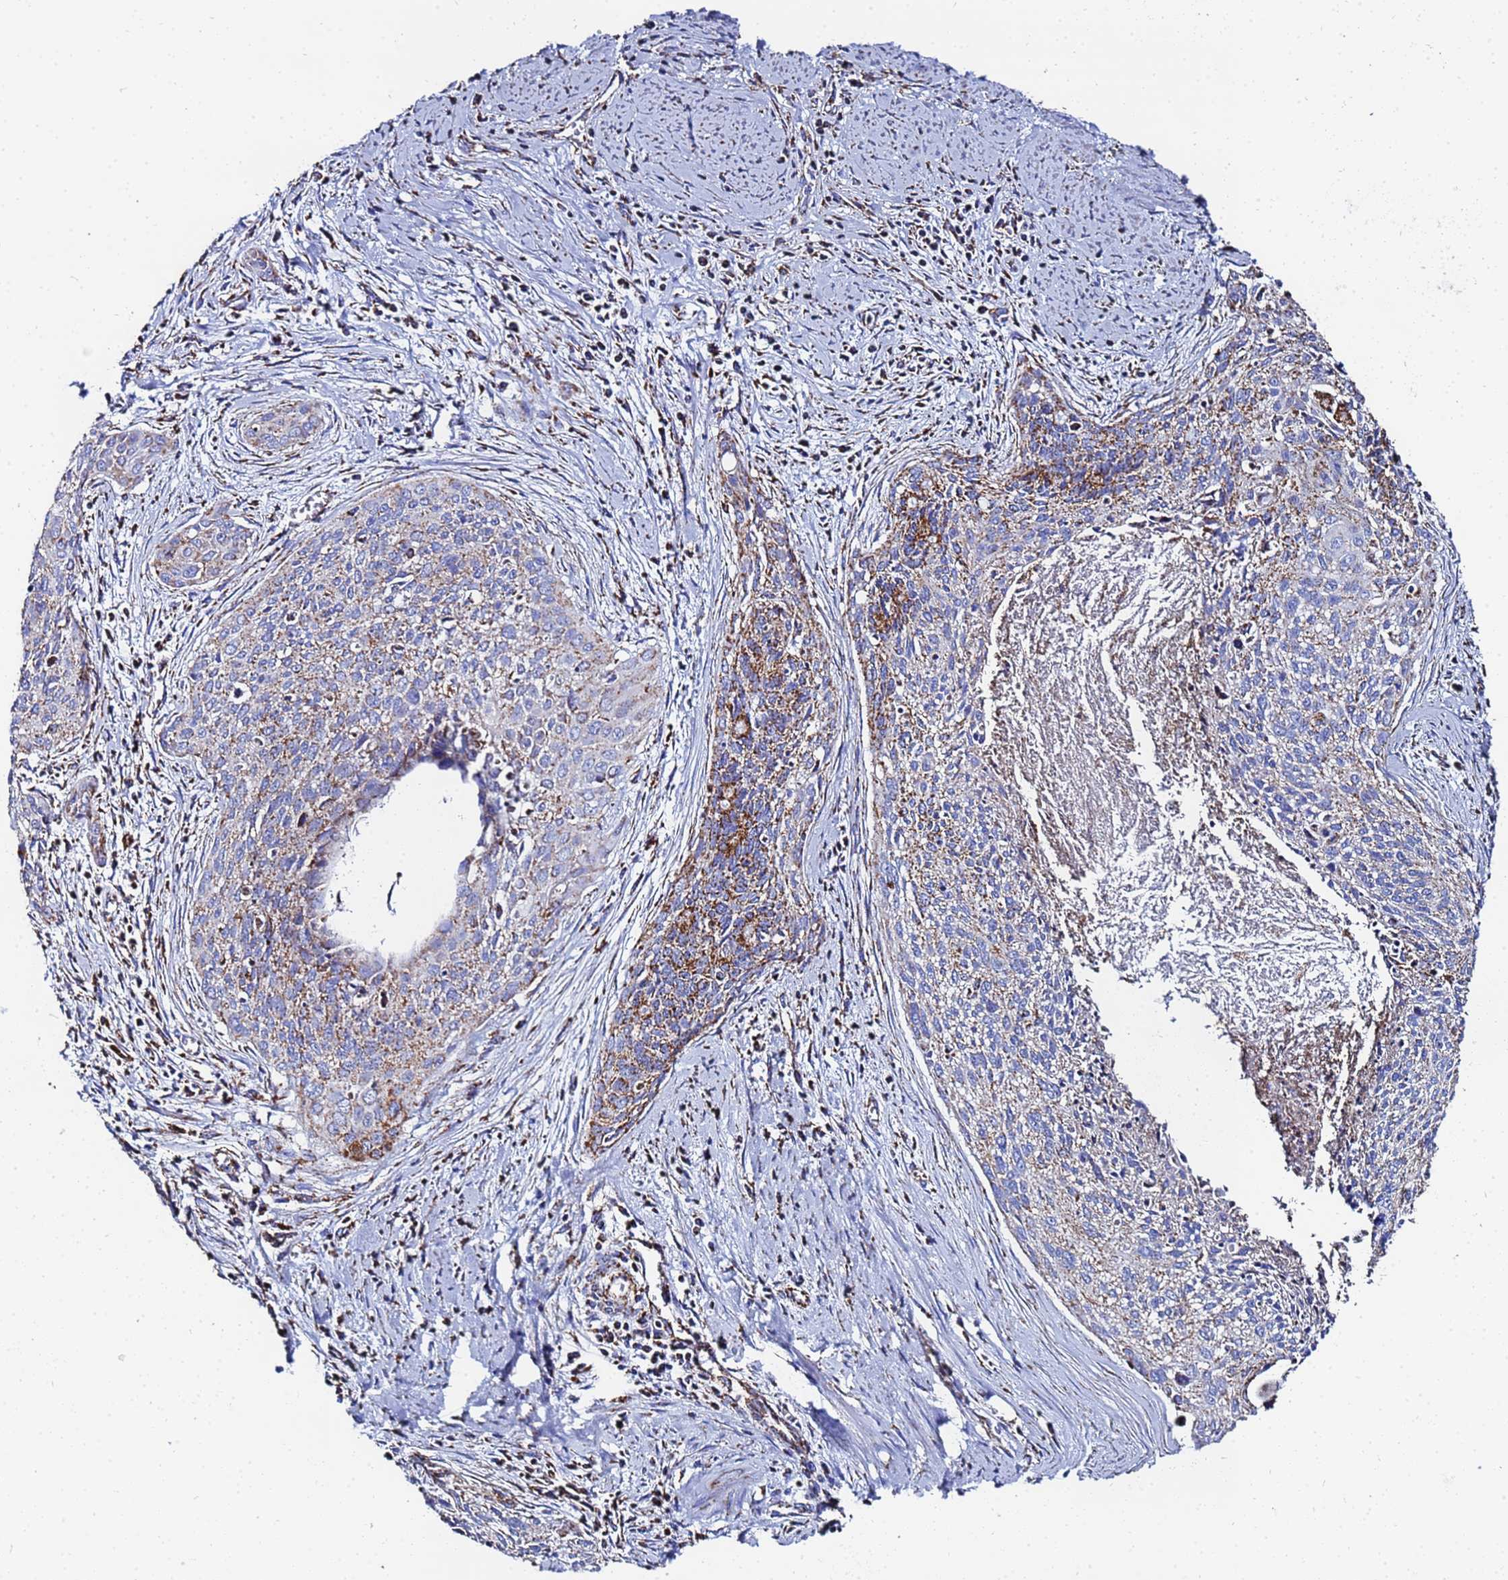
{"staining": {"intensity": "moderate", "quantity": ">75%", "location": "cytoplasmic/membranous"}, "tissue": "cervical cancer", "cell_type": "Tumor cells", "image_type": "cancer", "snomed": [{"axis": "morphology", "description": "Squamous cell carcinoma, NOS"}, {"axis": "topography", "description": "Cervix"}], "caption": "The immunohistochemical stain shows moderate cytoplasmic/membranous expression in tumor cells of squamous cell carcinoma (cervical) tissue.", "gene": "GLUD1", "patient": {"sex": "female", "age": 55}}